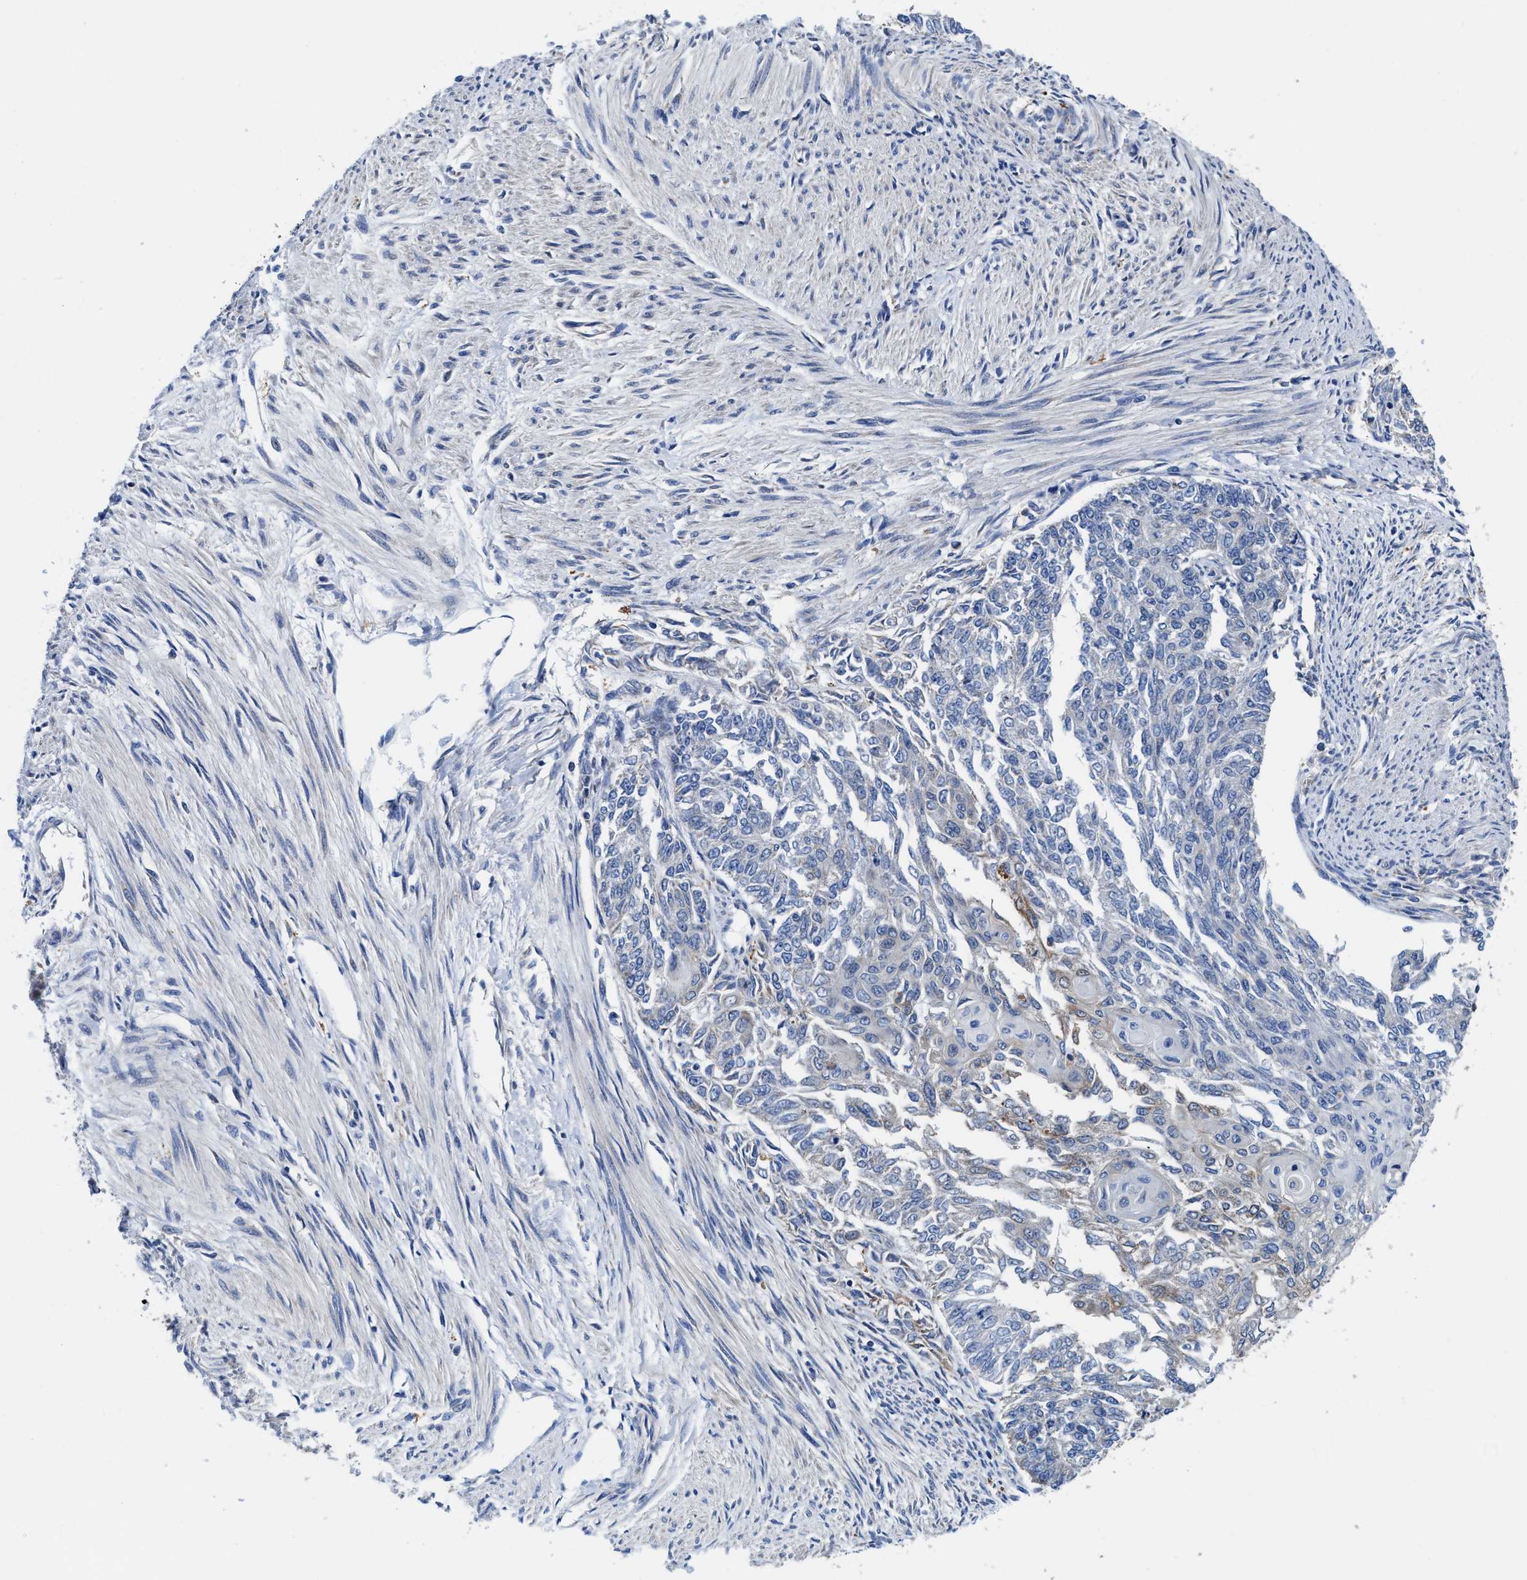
{"staining": {"intensity": "negative", "quantity": "none", "location": "none"}, "tissue": "endometrial cancer", "cell_type": "Tumor cells", "image_type": "cancer", "snomed": [{"axis": "morphology", "description": "Adenocarcinoma, NOS"}, {"axis": "topography", "description": "Endometrium"}], "caption": "This is an IHC histopathology image of endometrial cancer (adenocarcinoma). There is no staining in tumor cells.", "gene": "TMEM30A", "patient": {"sex": "female", "age": 32}}